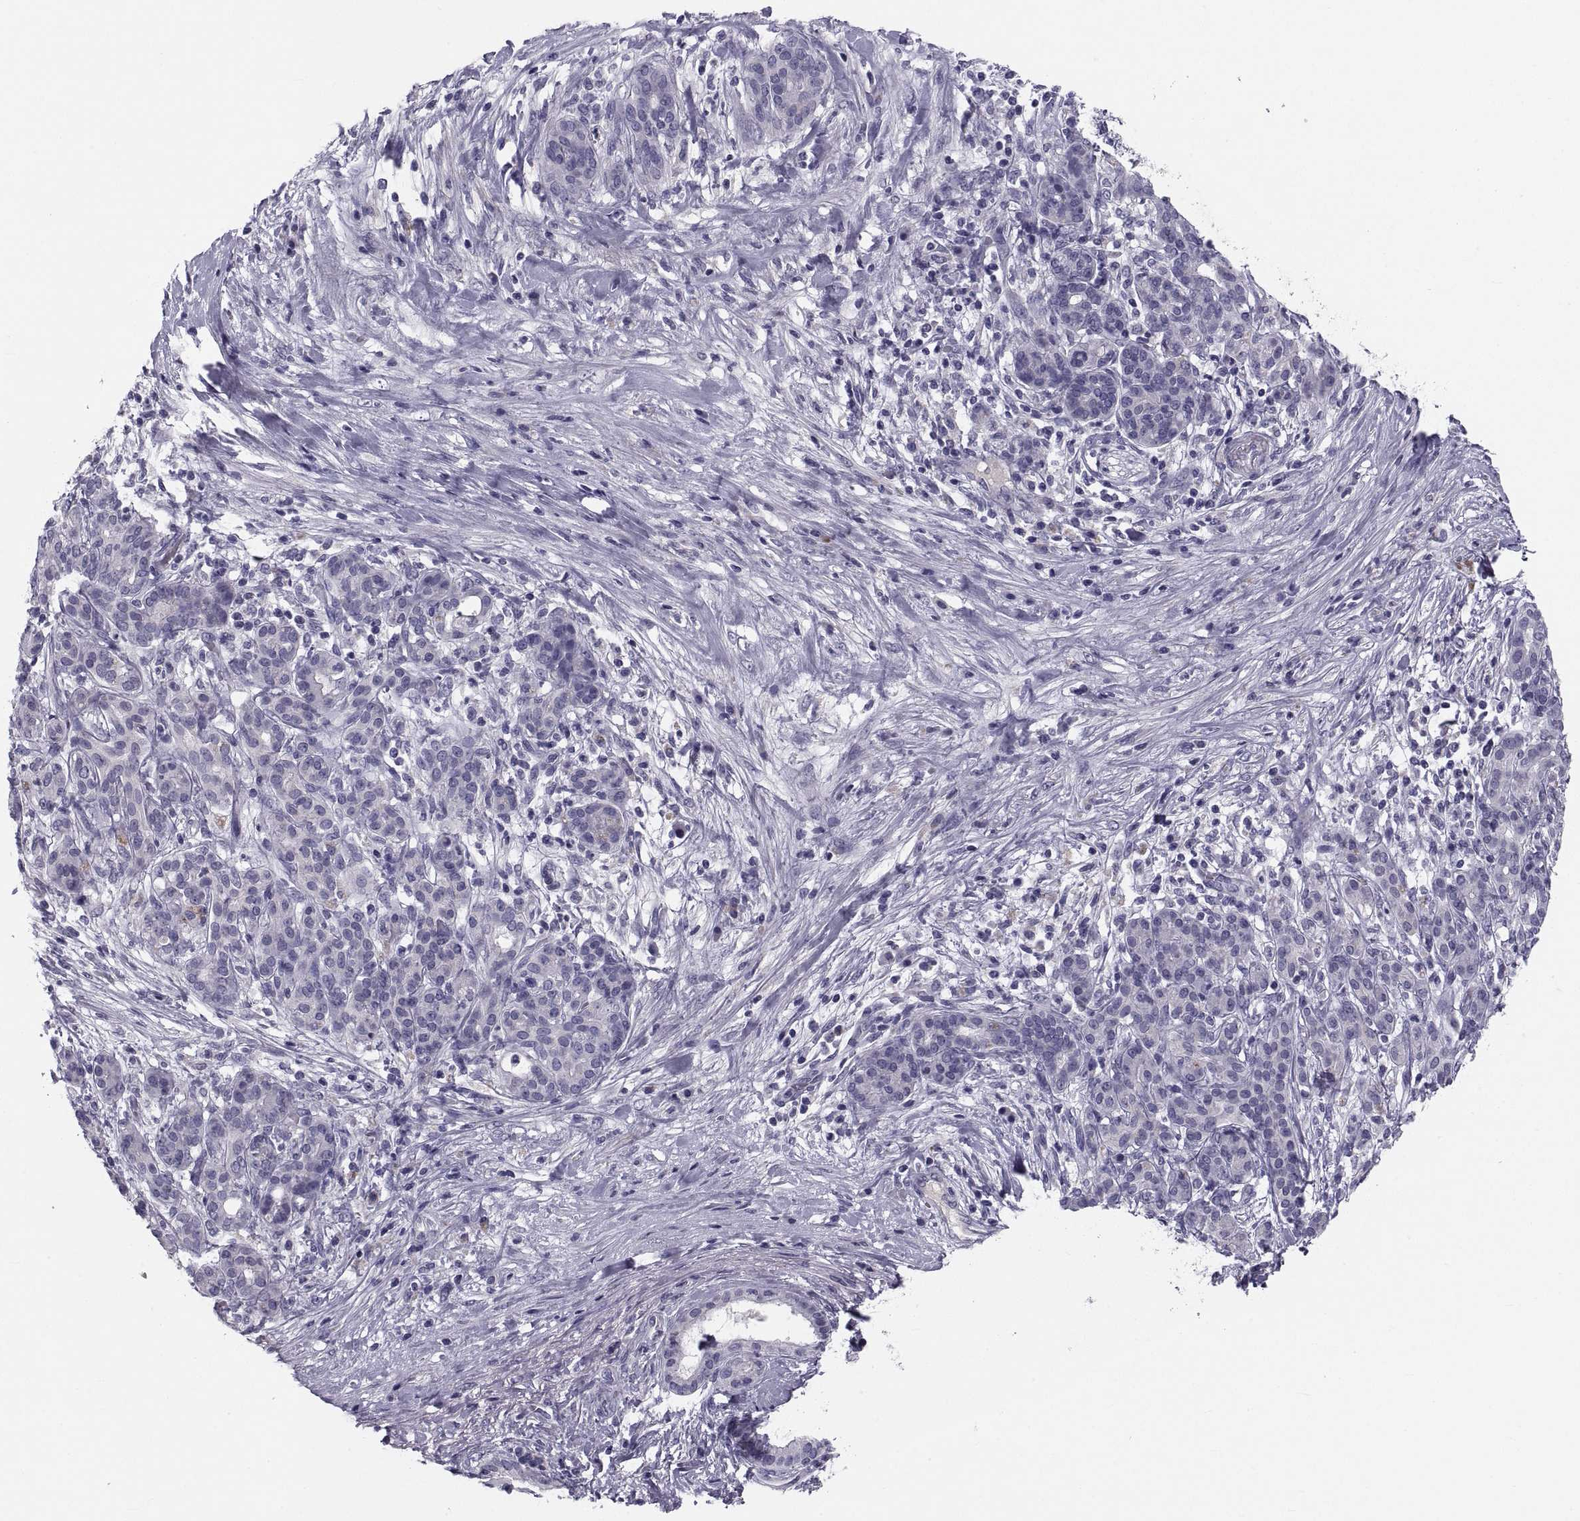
{"staining": {"intensity": "negative", "quantity": "none", "location": "none"}, "tissue": "pancreatic cancer", "cell_type": "Tumor cells", "image_type": "cancer", "snomed": [{"axis": "morphology", "description": "Adenocarcinoma, NOS"}, {"axis": "topography", "description": "Pancreas"}], "caption": "Protein analysis of adenocarcinoma (pancreatic) displays no significant positivity in tumor cells.", "gene": "PDZRN4", "patient": {"sex": "male", "age": 44}}